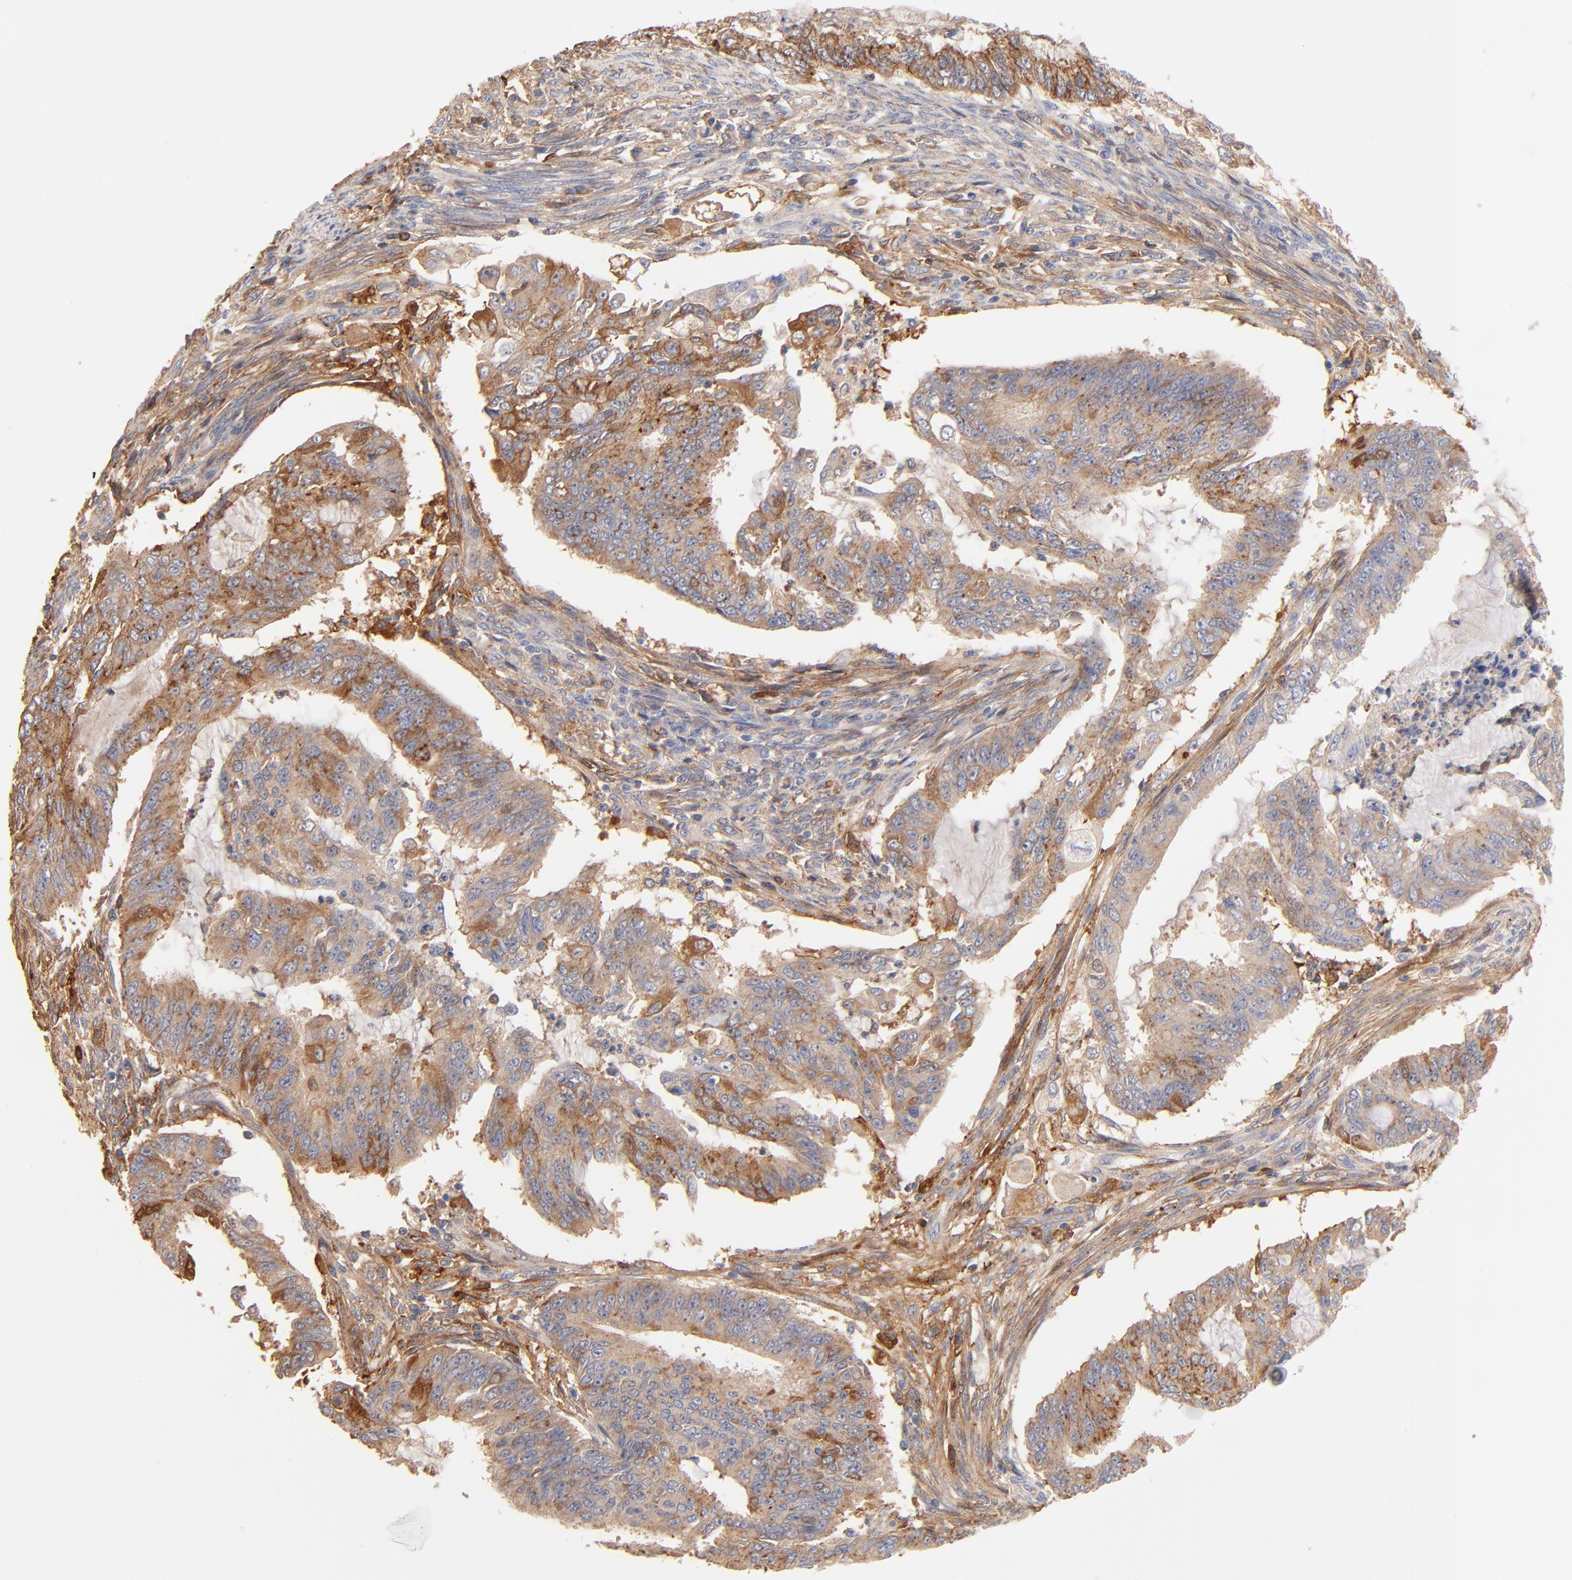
{"staining": {"intensity": "moderate", "quantity": ">75%", "location": "cytoplasmic/membranous"}, "tissue": "endometrial cancer", "cell_type": "Tumor cells", "image_type": "cancer", "snomed": [{"axis": "morphology", "description": "Adenocarcinoma, NOS"}, {"axis": "topography", "description": "Endometrium"}], "caption": "The image exhibits a brown stain indicating the presence of a protein in the cytoplasmic/membranous of tumor cells in endometrial adenocarcinoma. The protein of interest is stained brown, and the nuclei are stained in blue (DAB IHC with brightfield microscopy, high magnification).", "gene": "PTK7", "patient": {"sex": "female", "age": 75}}